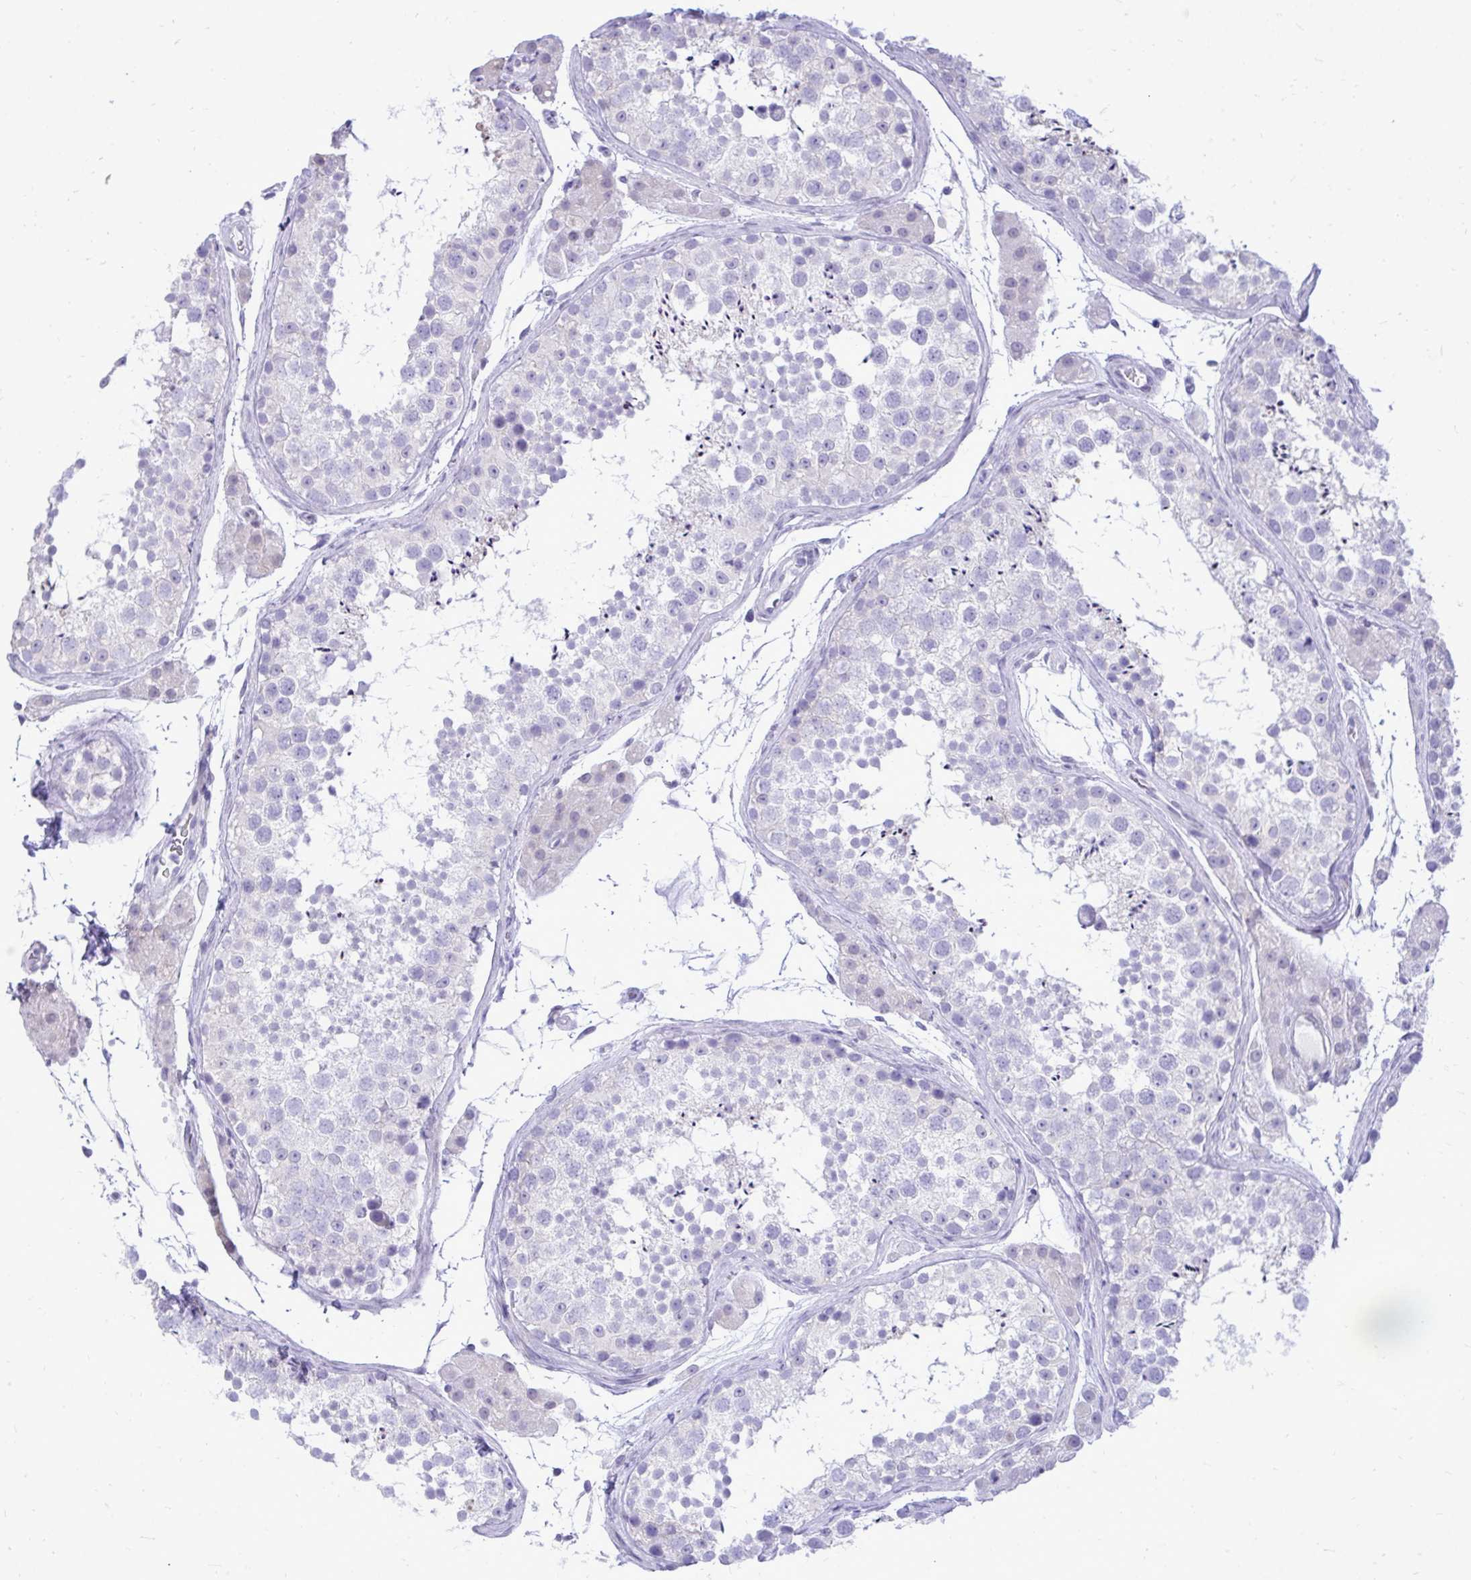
{"staining": {"intensity": "negative", "quantity": "none", "location": "none"}, "tissue": "testis", "cell_type": "Cells in seminiferous ducts", "image_type": "normal", "snomed": [{"axis": "morphology", "description": "Normal tissue, NOS"}, {"axis": "topography", "description": "Testis"}], "caption": "Immunohistochemistry (IHC) of benign human testis exhibits no positivity in cells in seminiferous ducts. (Immunohistochemistry (IHC), brightfield microscopy, high magnification).", "gene": "GABRA1", "patient": {"sex": "male", "age": 41}}